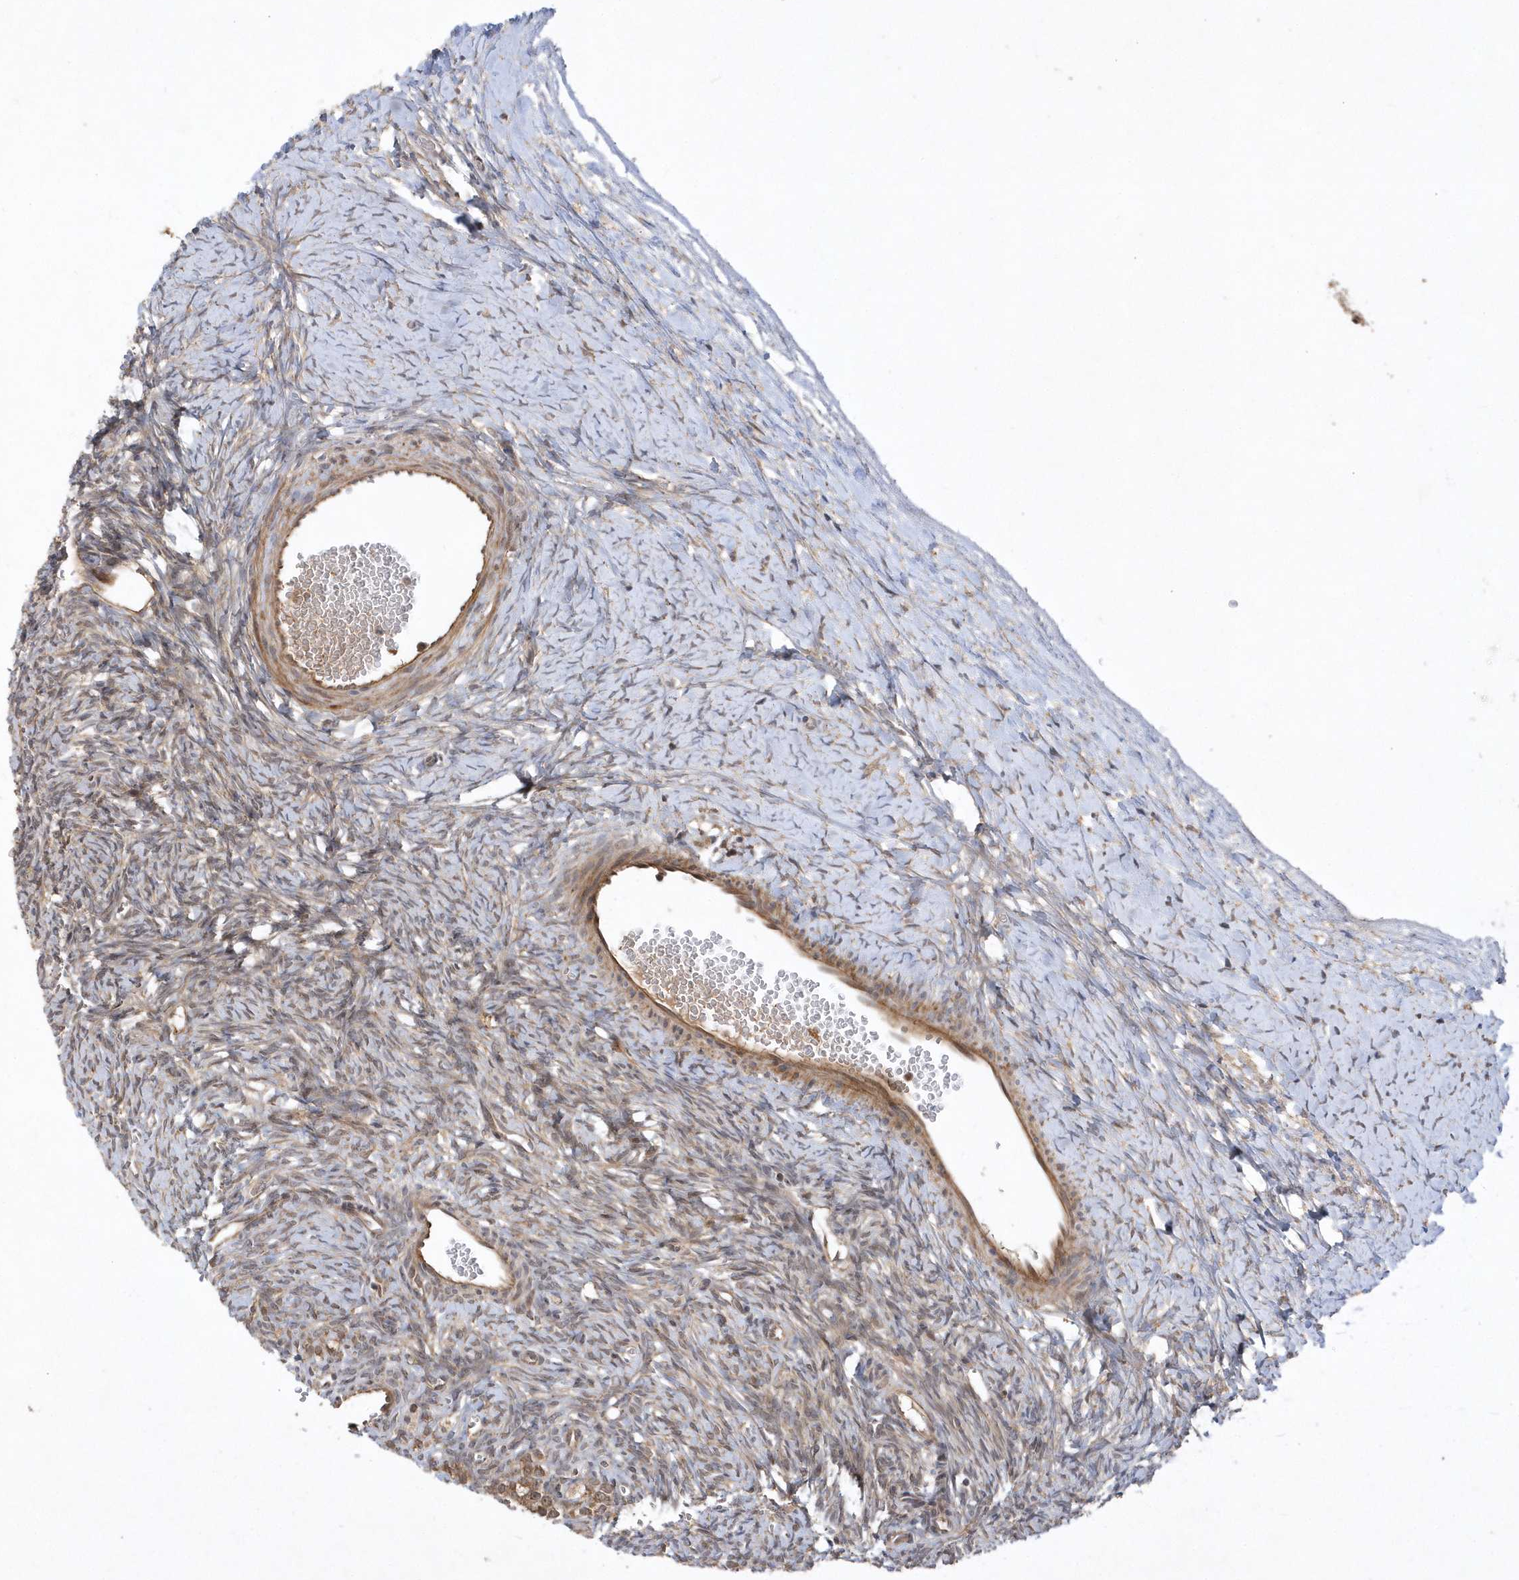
{"staining": {"intensity": "moderate", "quantity": ">75%", "location": "cytoplasmic/membranous"}, "tissue": "ovary", "cell_type": "Follicle cells", "image_type": "normal", "snomed": [{"axis": "morphology", "description": "Normal tissue, NOS"}, {"axis": "morphology", "description": "Developmental malformation"}, {"axis": "topography", "description": "Ovary"}], "caption": "Follicle cells reveal medium levels of moderate cytoplasmic/membranous positivity in approximately >75% of cells in normal human ovary. (DAB (3,3'-diaminobenzidine) IHC with brightfield microscopy, high magnification).", "gene": "GFM2", "patient": {"sex": "female", "age": 39}}